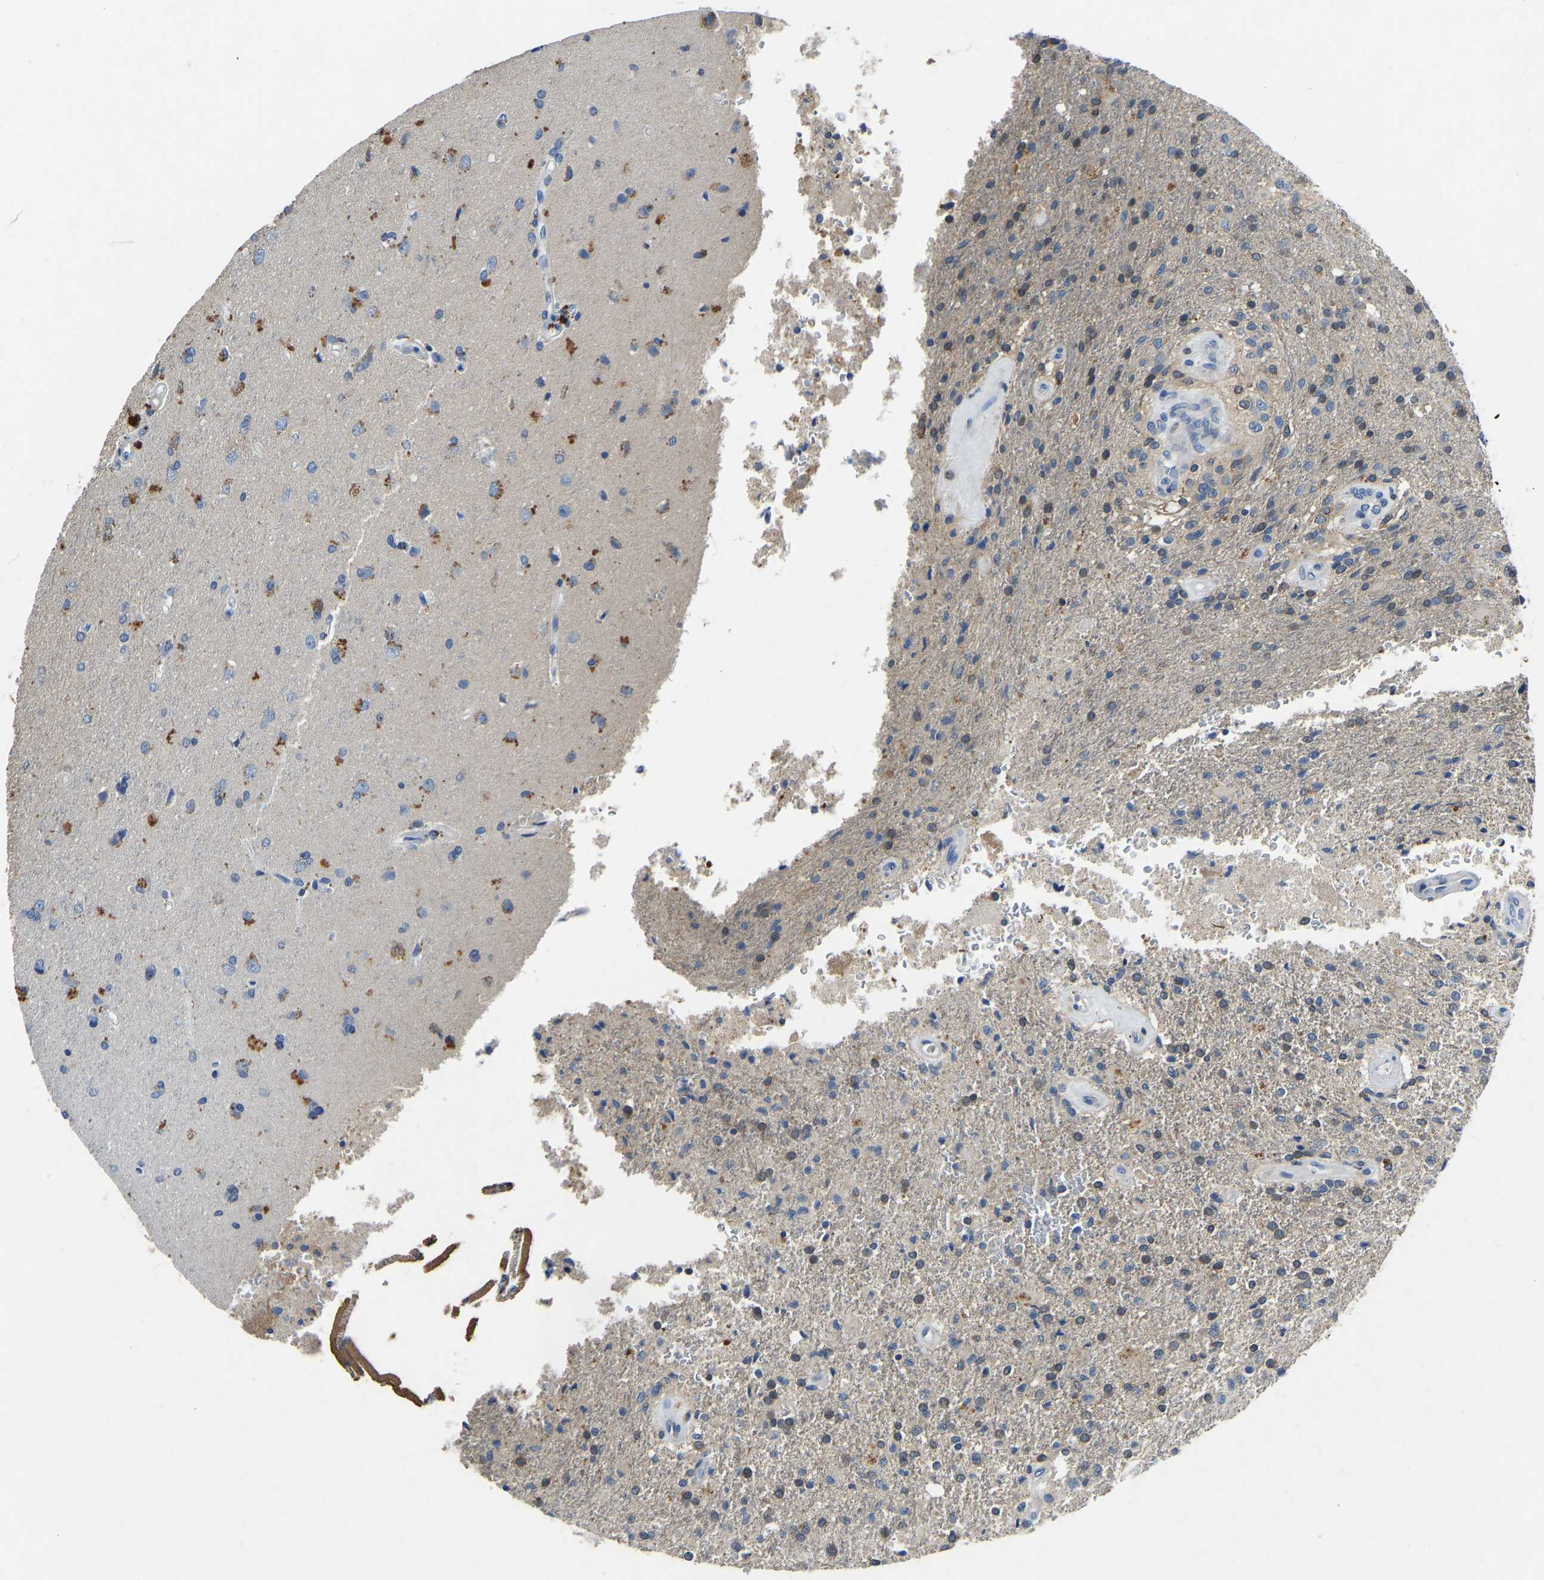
{"staining": {"intensity": "moderate", "quantity": "25%-75%", "location": "cytoplasmic/membranous"}, "tissue": "glioma", "cell_type": "Tumor cells", "image_type": "cancer", "snomed": [{"axis": "morphology", "description": "Normal tissue, NOS"}, {"axis": "morphology", "description": "Glioma, malignant, High grade"}, {"axis": "topography", "description": "Cerebral cortex"}], "caption": "Human malignant high-grade glioma stained for a protein (brown) reveals moderate cytoplasmic/membranous positive staining in approximately 25%-75% of tumor cells.", "gene": "NDRG3", "patient": {"sex": "male", "age": 77}}